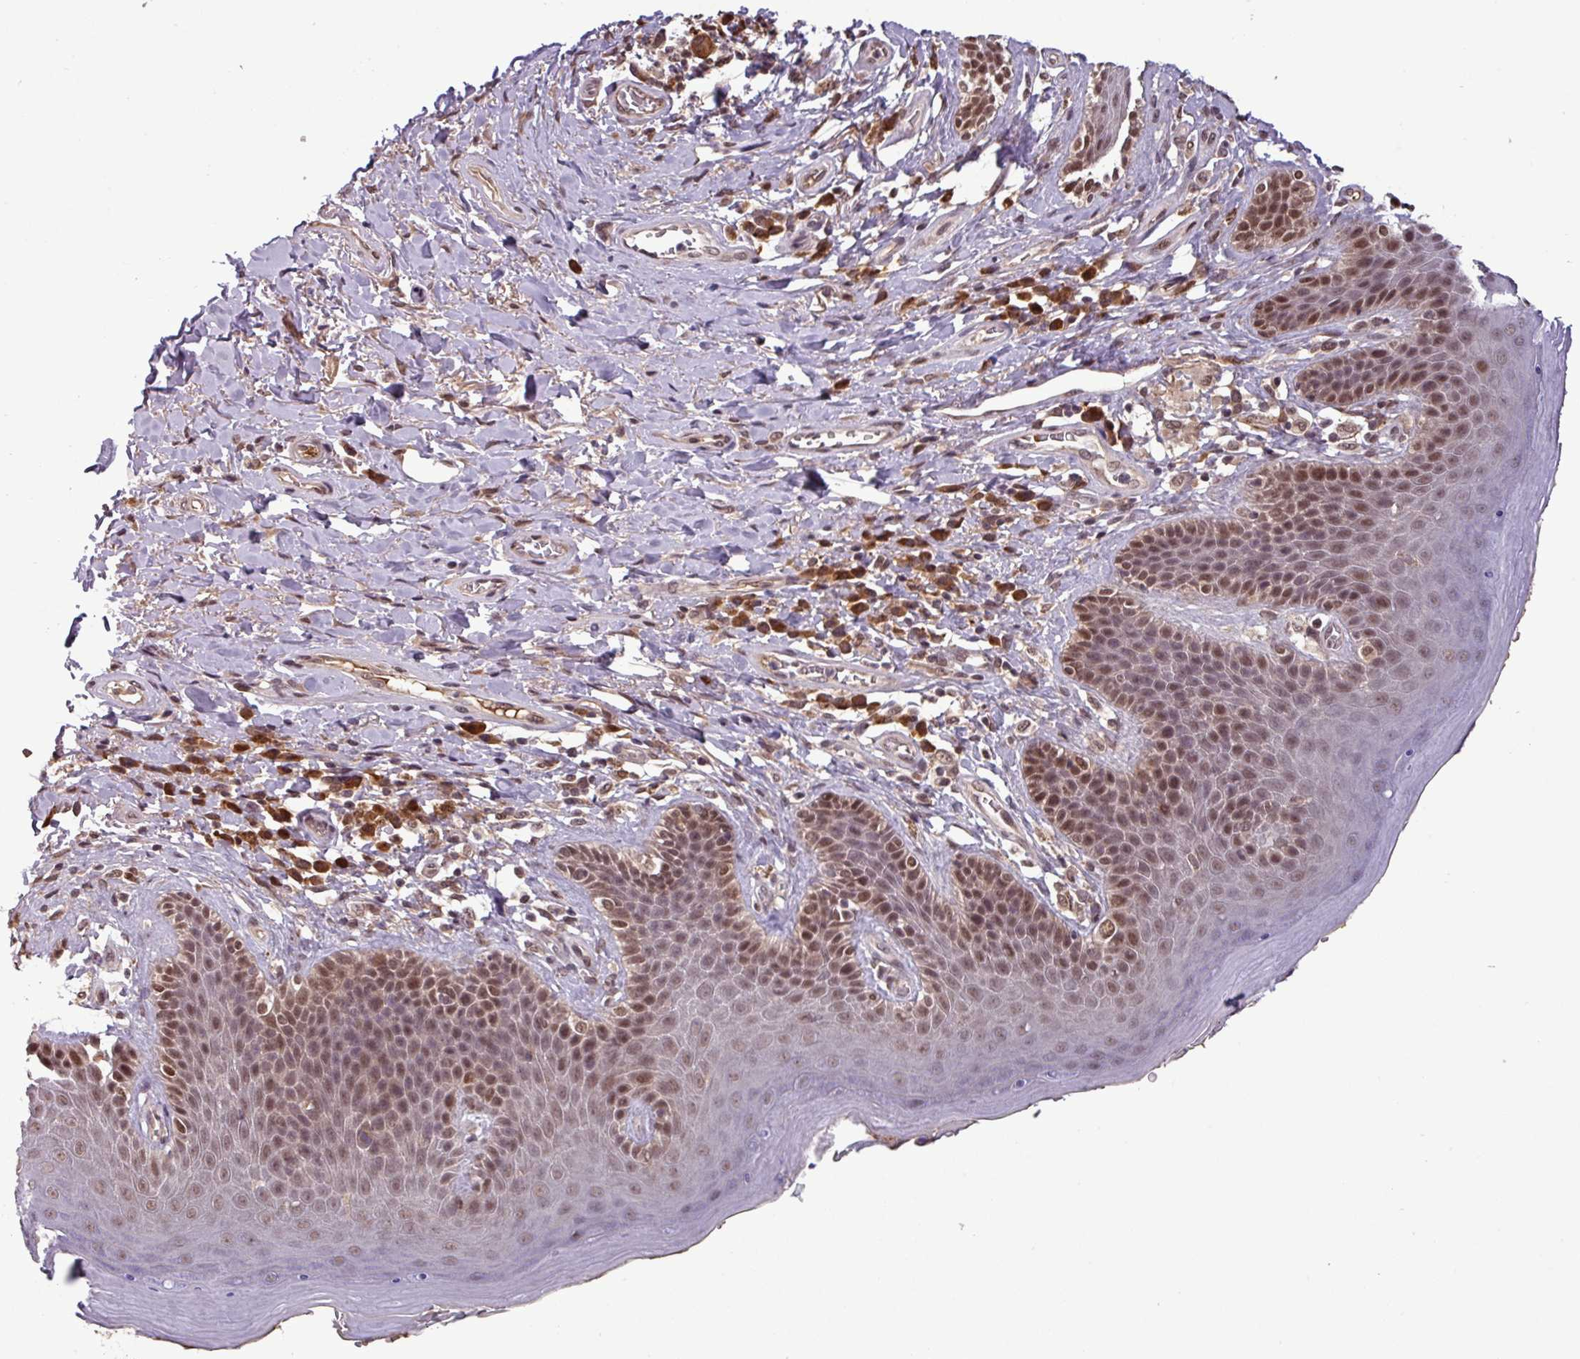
{"staining": {"intensity": "moderate", "quantity": ">75%", "location": "nuclear"}, "tissue": "skin", "cell_type": "Epidermal cells", "image_type": "normal", "snomed": [{"axis": "morphology", "description": "Normal tissue, NOS"}, {"axis": "topography", "description": "Anal"}], "caption": "Epidermal cells display moderate nuclear staining in approximately >75% of cells in normal skin. (brown staining indicates protein expression, while blue staining denotes nuclei).", "gene": "NOB1", "patient": {"sex": "female", "age": 89}}